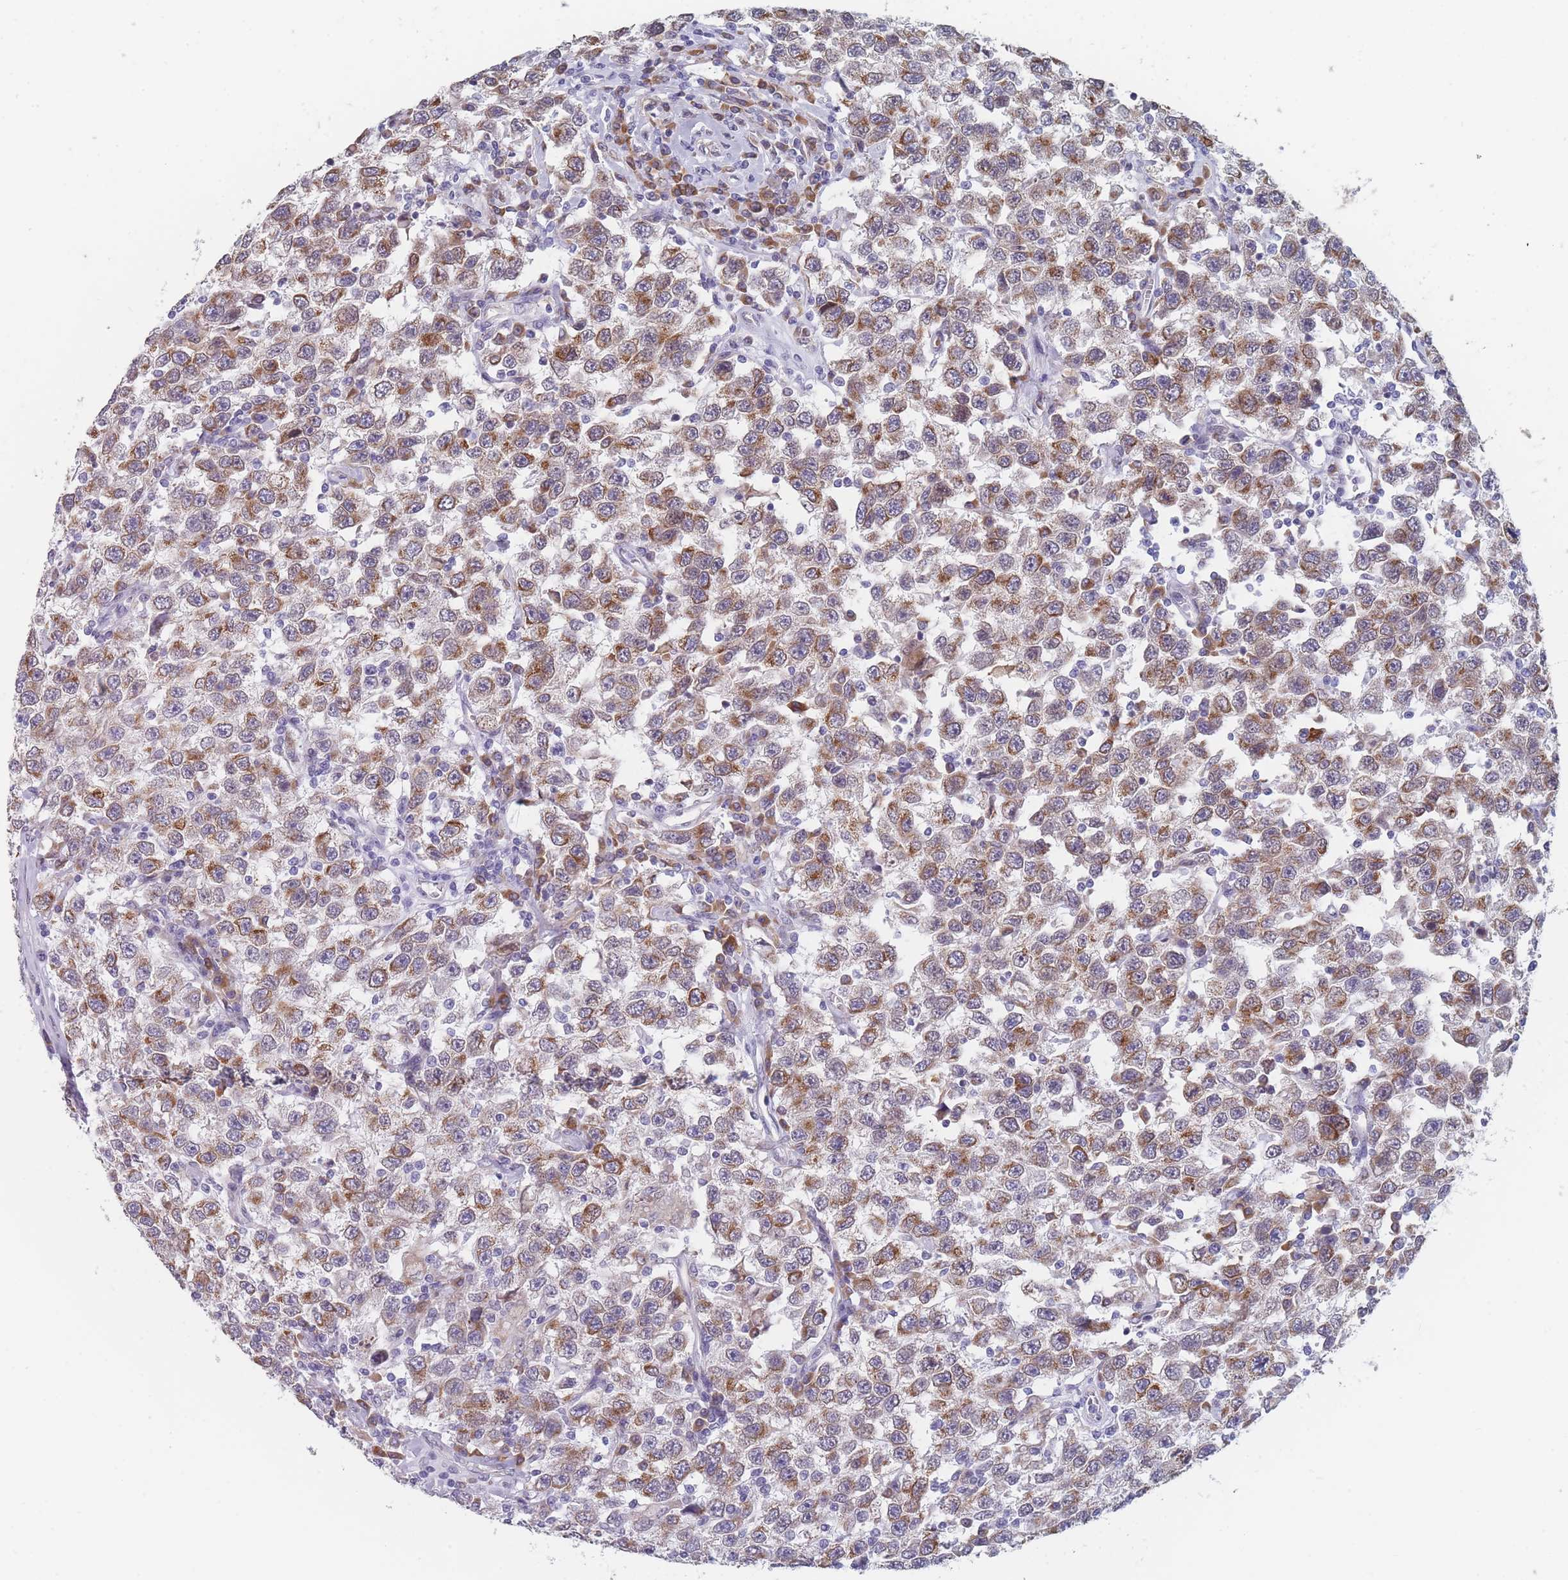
{"staining": {"intensity": "moderate", "quantity": ">75%", "location": "cytoplasmic/membranous"}, "tissue": "testis cancer", "cell_type": "Tumor cells", "image_type": "cancer", "snomed": [{"axis": "morphology", "description": "Seminoma, NOS"}, {"axis": "topography", "description": "Testis"}], "caption": "Testis cancer (seminoma) stained with a protein marker exhibits moderate staining in tumor cells.", "gene": "TMED10", "patient": {"sex": "male", "age": 41}}